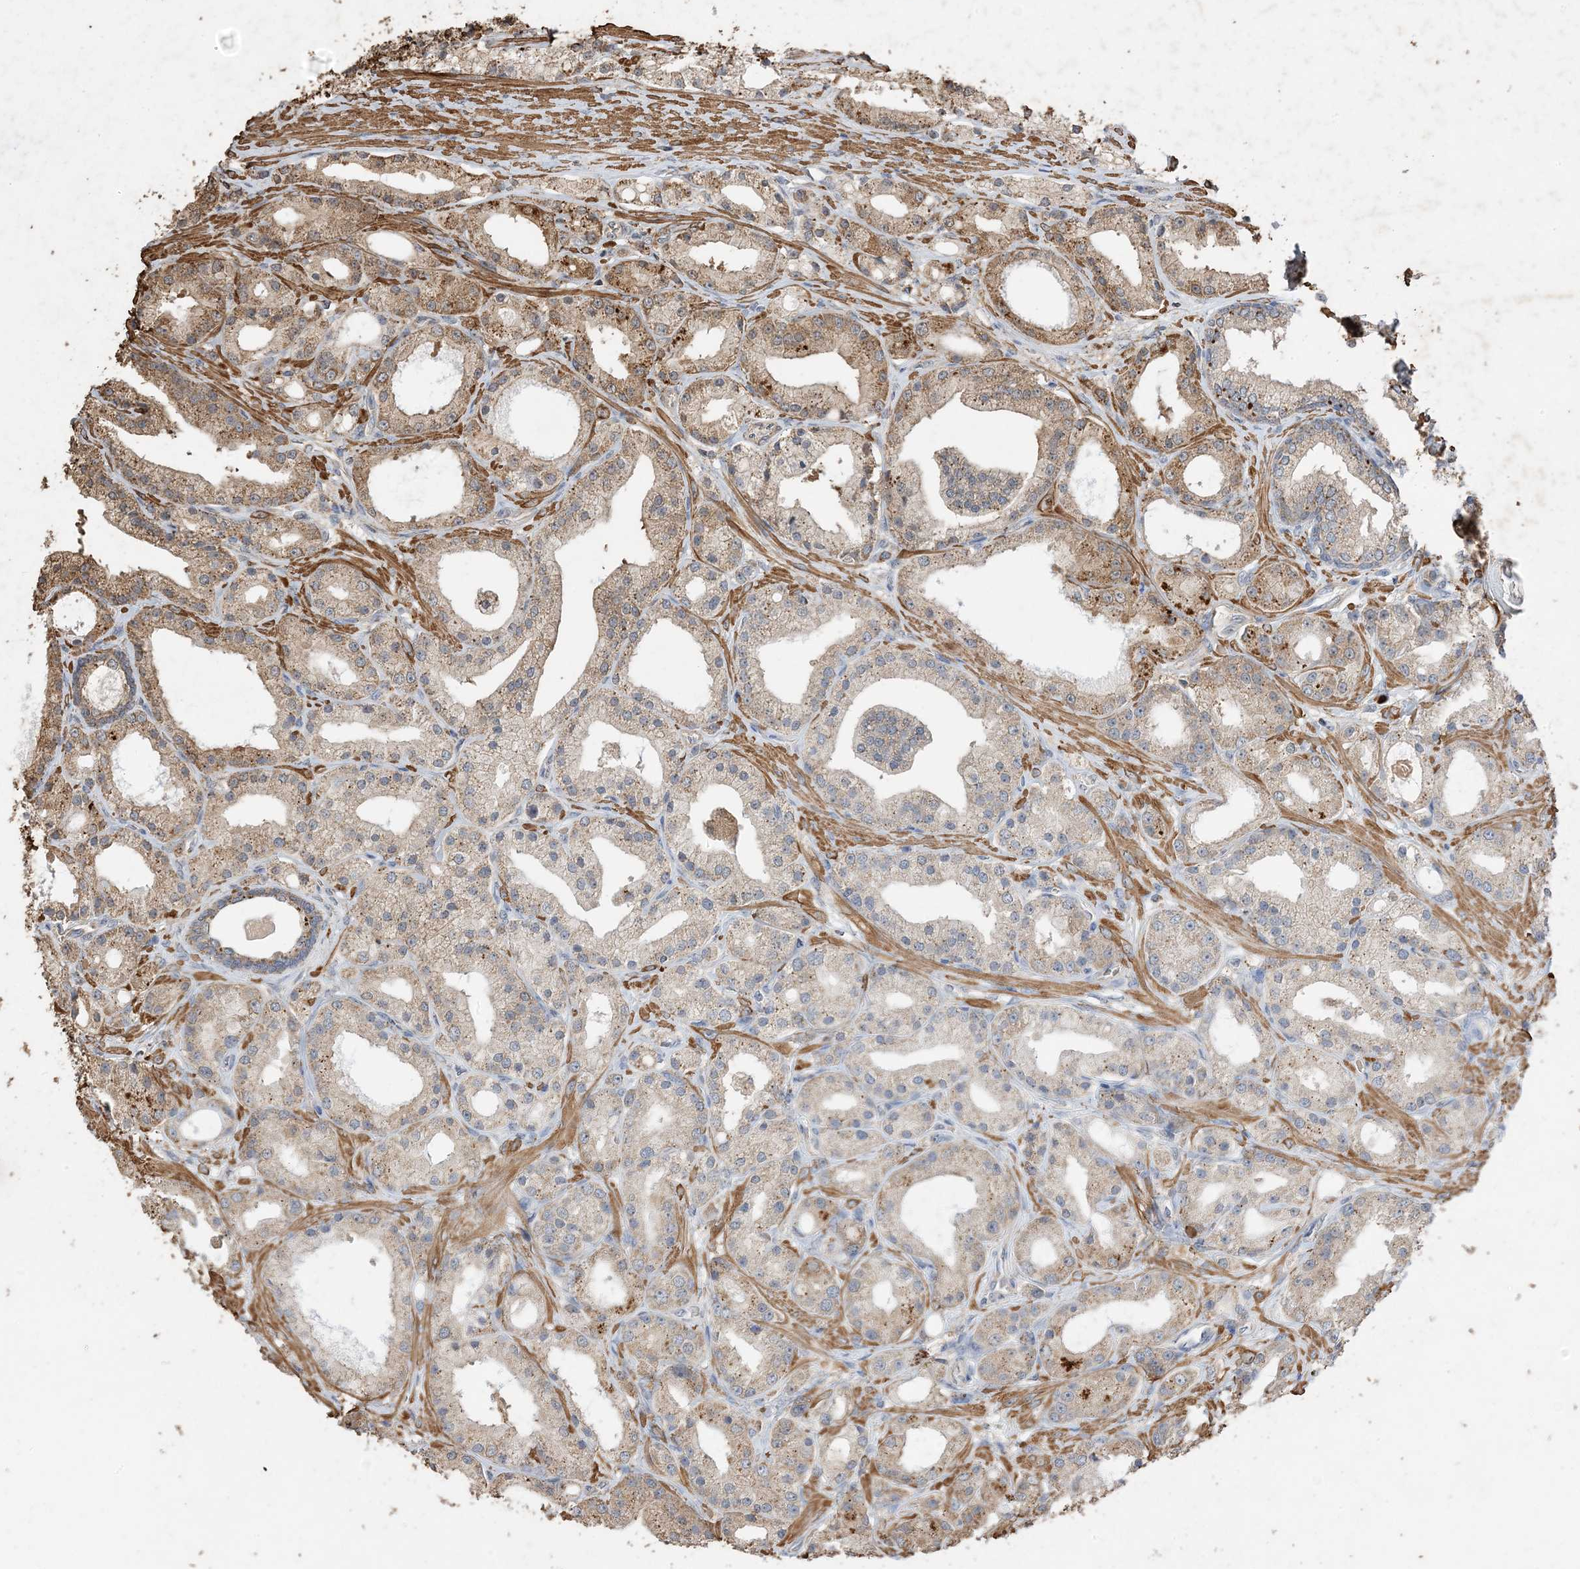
{"staining": {"intensity": "moderate", "quantity": "<25%", "location": "cytoplasmic/membranous"}, "tissue": "prostate cancer", "cell_type": "Tumor cells", "image_type": "cancer", "snomed": [{"axis": "morphology", "description": "Adenocarcinoma, Low grade"}, {"axis": "topography", "description": "Prostate"}], "caption": "Human prostate cancer (adenocarcinoma (low-grade)) stained with a protein marker shows moderate staining in tumor cells.", "gene": "HPS4", "patient": {"sex": "male", "age": 67}}